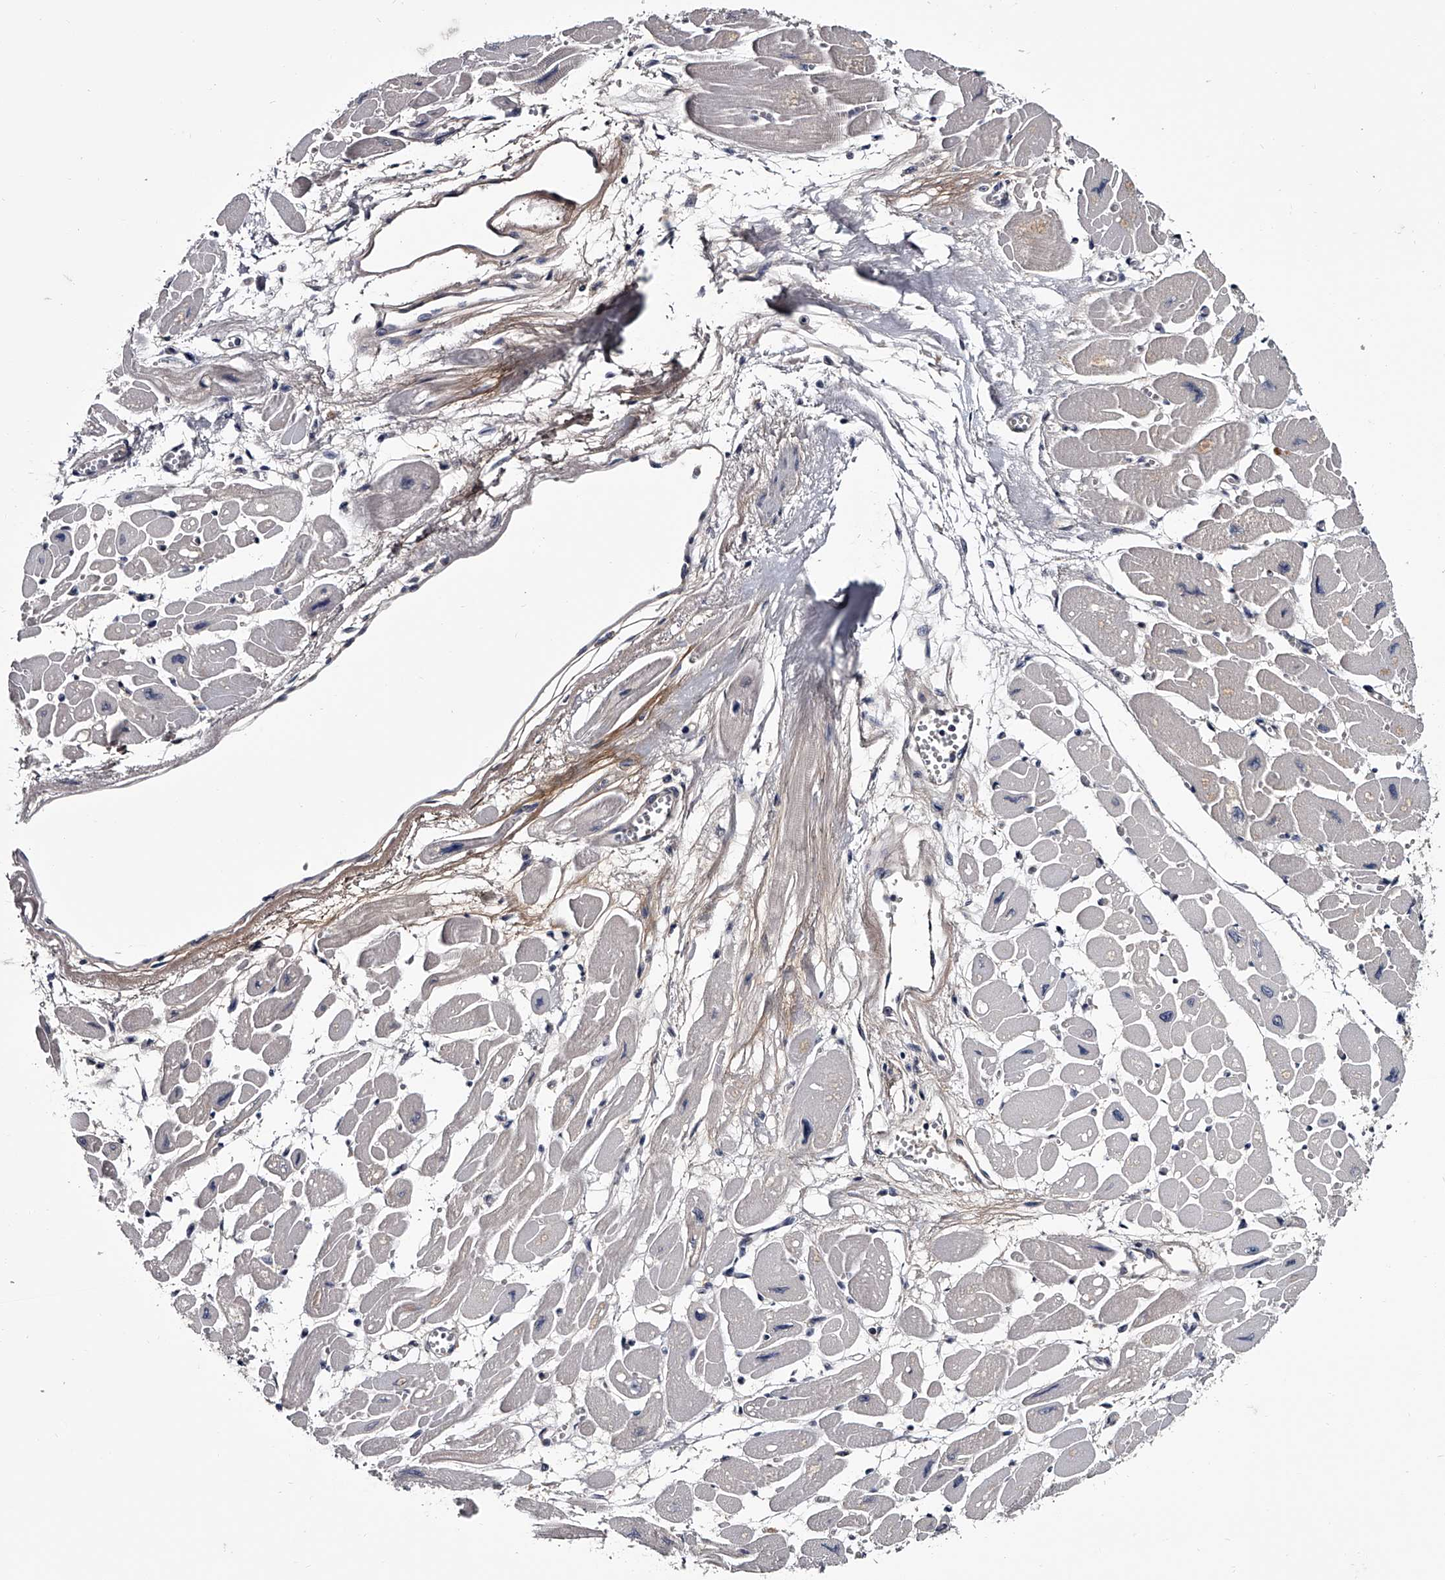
{"staining": {"intensity": "negative", "quantity": "none", "location": "none"}, "tissue": "heart muscle", "cell_type": "Cardiomyocytes", "image_type": "normal", "snomed": [{"axis": "morphology", "description": "Normal tissue, NOS"}, {"axis": "topography", "description": "Heart"}], "caption": "Normal heart muscle was stained to show a protein in brown. There is no significant positivity in cardiomyocytes. (Stains: DAB (3,3'-diaminobenzidine) immunohistochemistry (IHC) with hematoxylin counter stain, Microscopy: brightfield microscopy at high magnification).", "gene": "GAPVD1", "patient": {"sex": "female", "age": 54}}